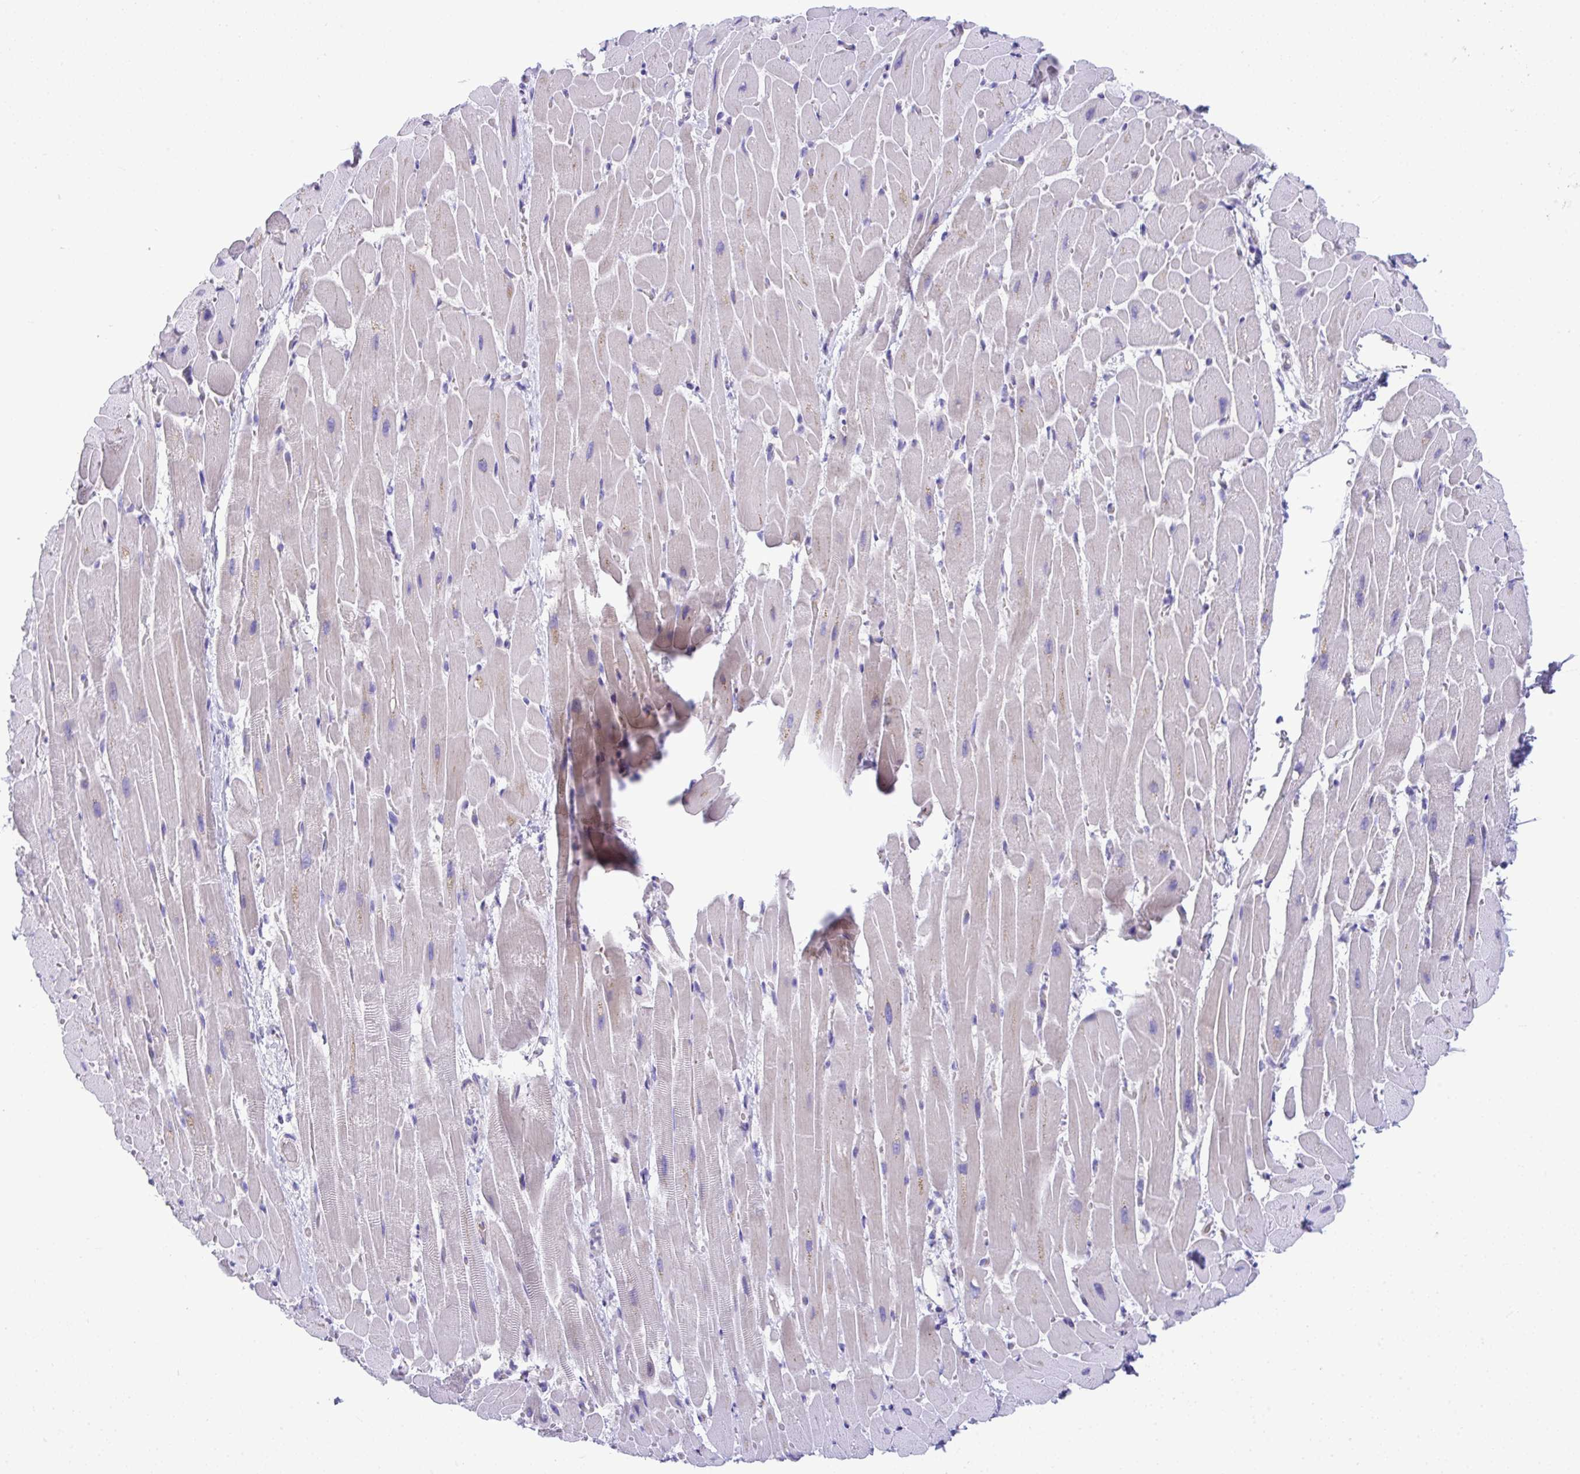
{"staining": {"intensity": "negative", "quantity": "none", "location": "none"}, "tissue": "heart muscle", "cell_type": "Cardiomyocytes", "image_type": "normal", "snomed": [{"axis": "morphology", "description": "Normal tissue, NOS"}, {"axis": "topography", "description": "Heart"}], "caption": "Immunohistochemistry (IHC) photomicrograph of benign human heart muscle stained for a protein (brown), which demonstrates no staining in cardiomyocytes.", "gene": "ISL1", "patient": {"sex": "male", "age": 37}}